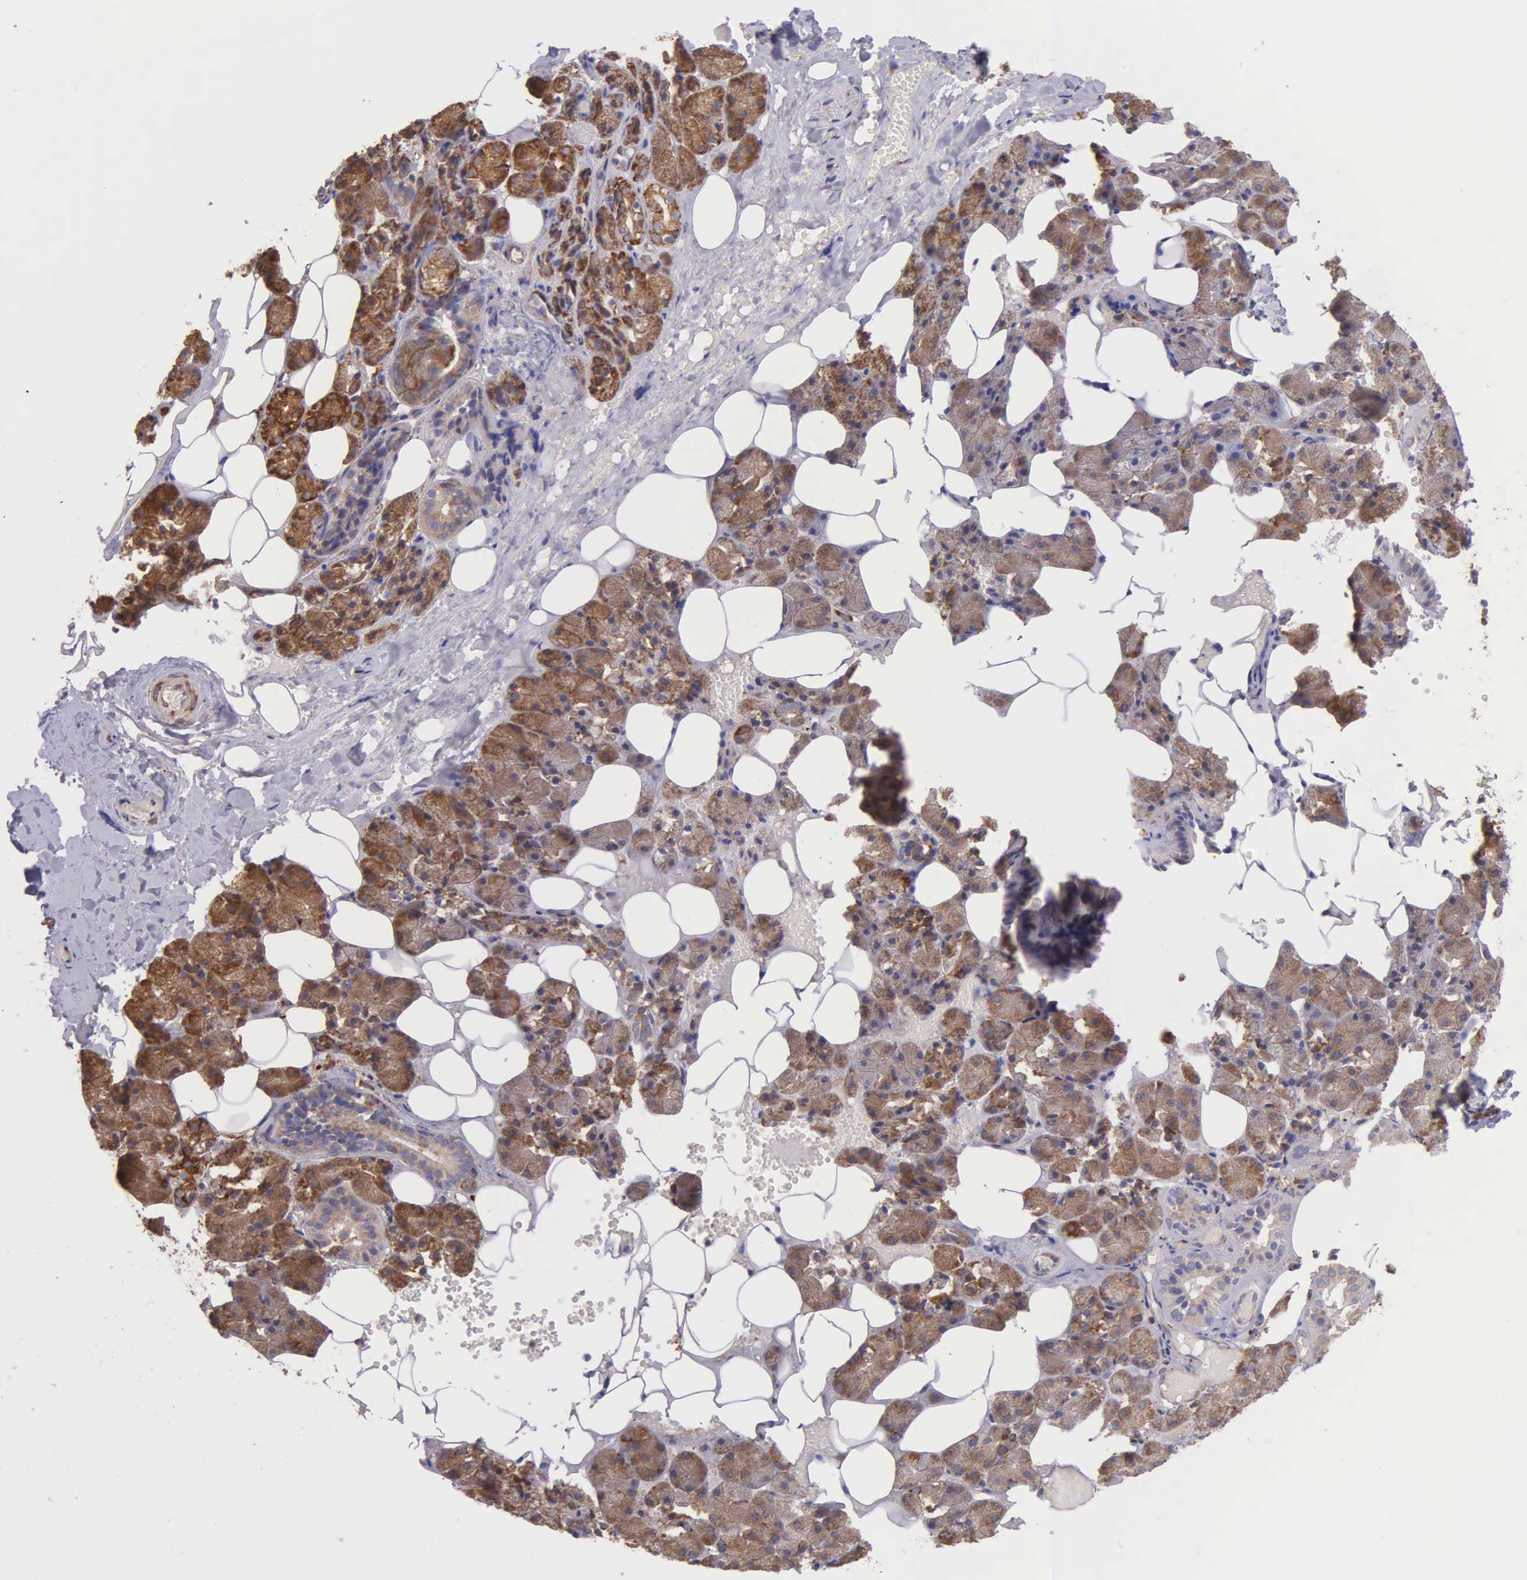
{"staining": {"intensity": "weak", "quantity": ">75%", "location": "cytoplasmic/membranous"}, "tissue": "salivary gland", "cell_type": "Glandular cells", "image_type": "normal", "snomed": [{"axis": "morphology", "description": "Normal tissue, NOS"}, {"axis": "topography", "description": "Salivary gland"}], "caption": "Immunohistochemistry (DAB) staining of benign human salivary gland reveals weak cytoplasmic/membranous protein staining in approximately >75% of glandular cells. The staining is performed using DAB (3,3'-diaminobenzidine) brown chromogen to label protein expression. The nuclei are counter-stained blue using hematoxylin.", "gene": "CKAP4", "patient": {"sex": "female", "age": 55}}